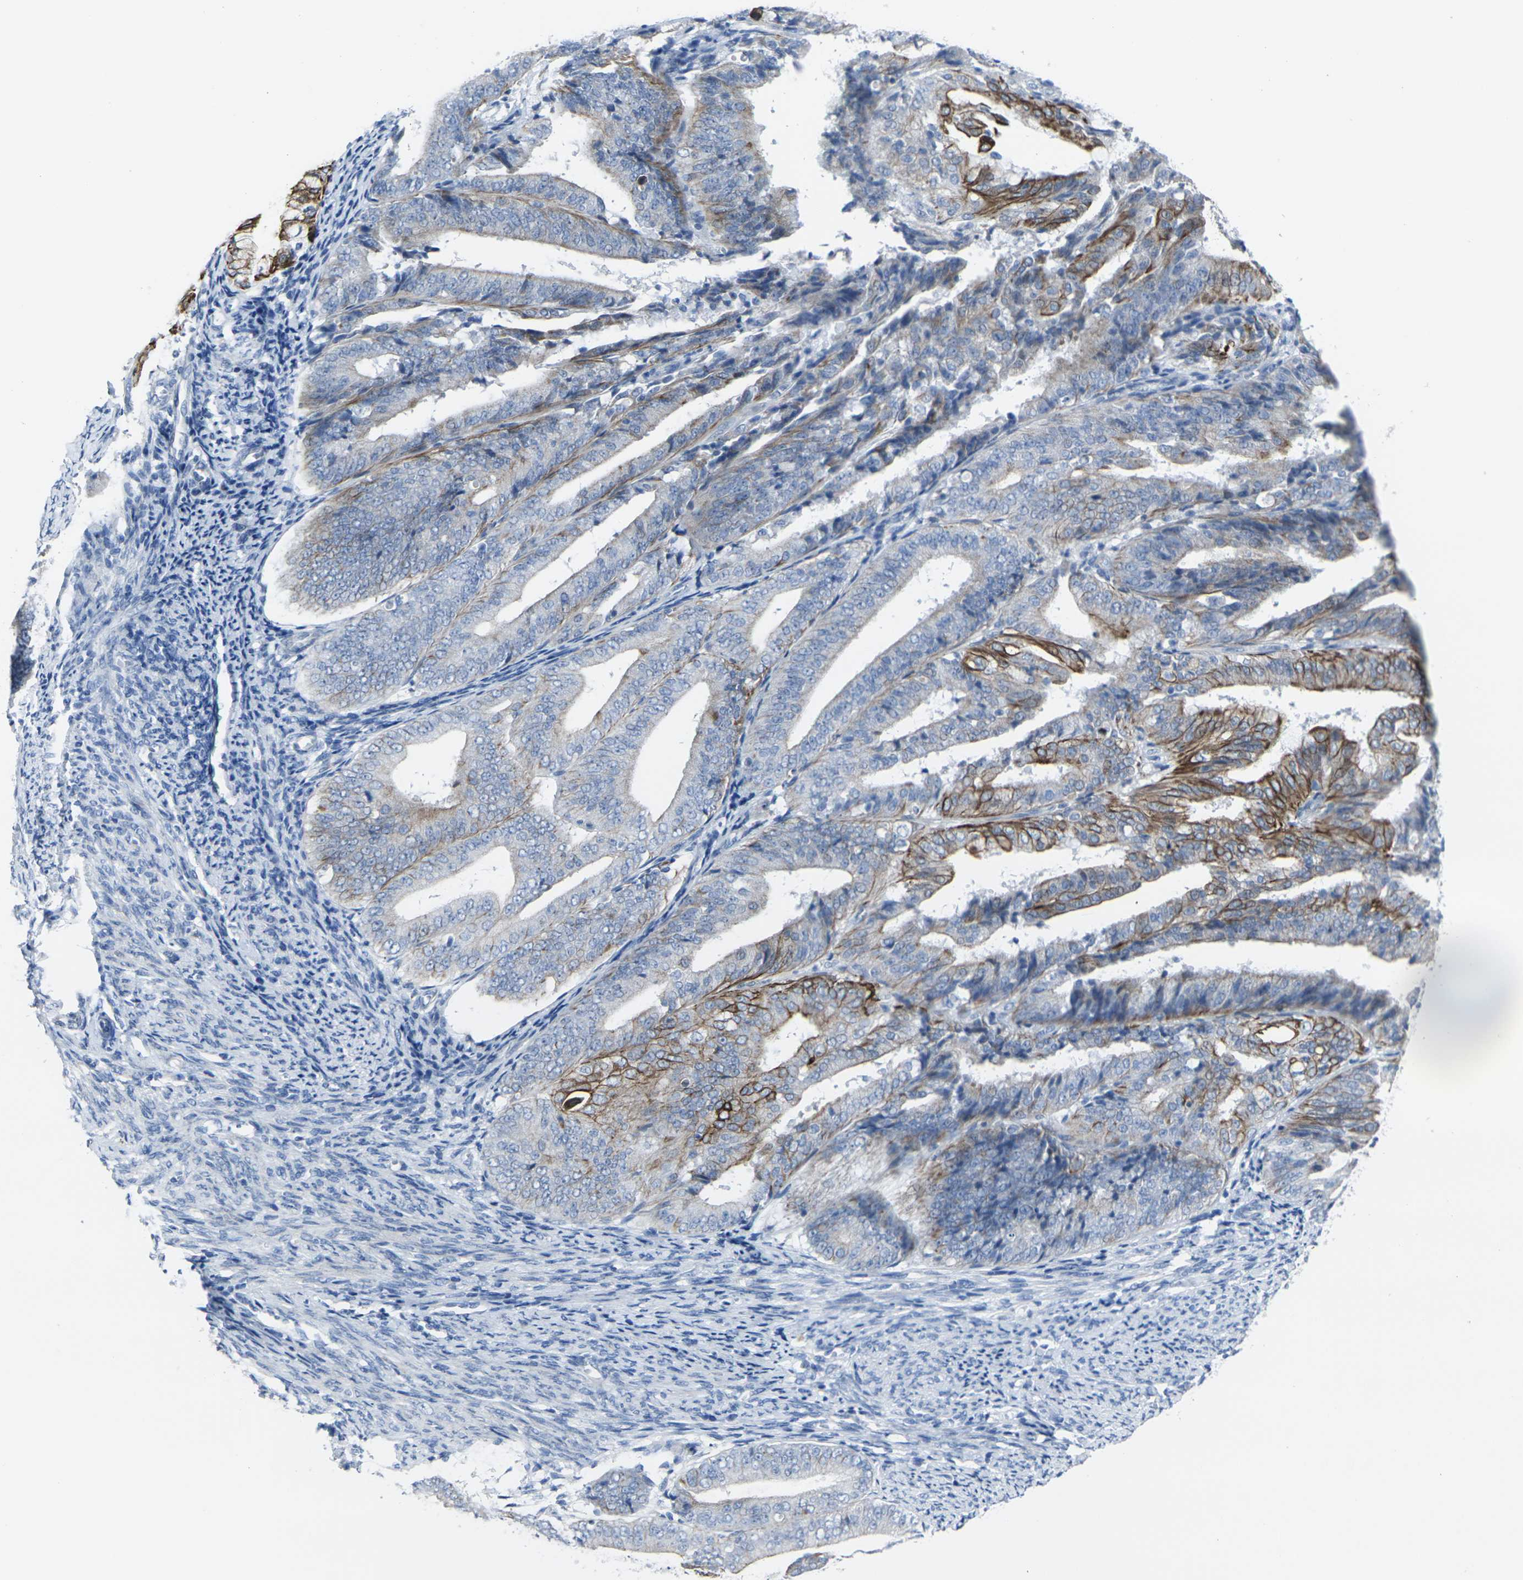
{"staining": {"intensity": "strong", "quantity": "<25%", "location": "cytoplasmic/membranous"}, "tissue": "endometrial cancer", "cell_type": "Tumor cells", "image_type": "cancer", "snomed": [{"axis": "morphology", "description": "Adenocarcinoma, NOS"}, {"axis": "topography", "description": "Endometrium"}], "caption": "Adenocarcinoma (endometrial) stained with a protein marker reveals strong staining in tumor cells.", "gene": "ANKRD46", "patient": {"sex": "female", "age": 63}}